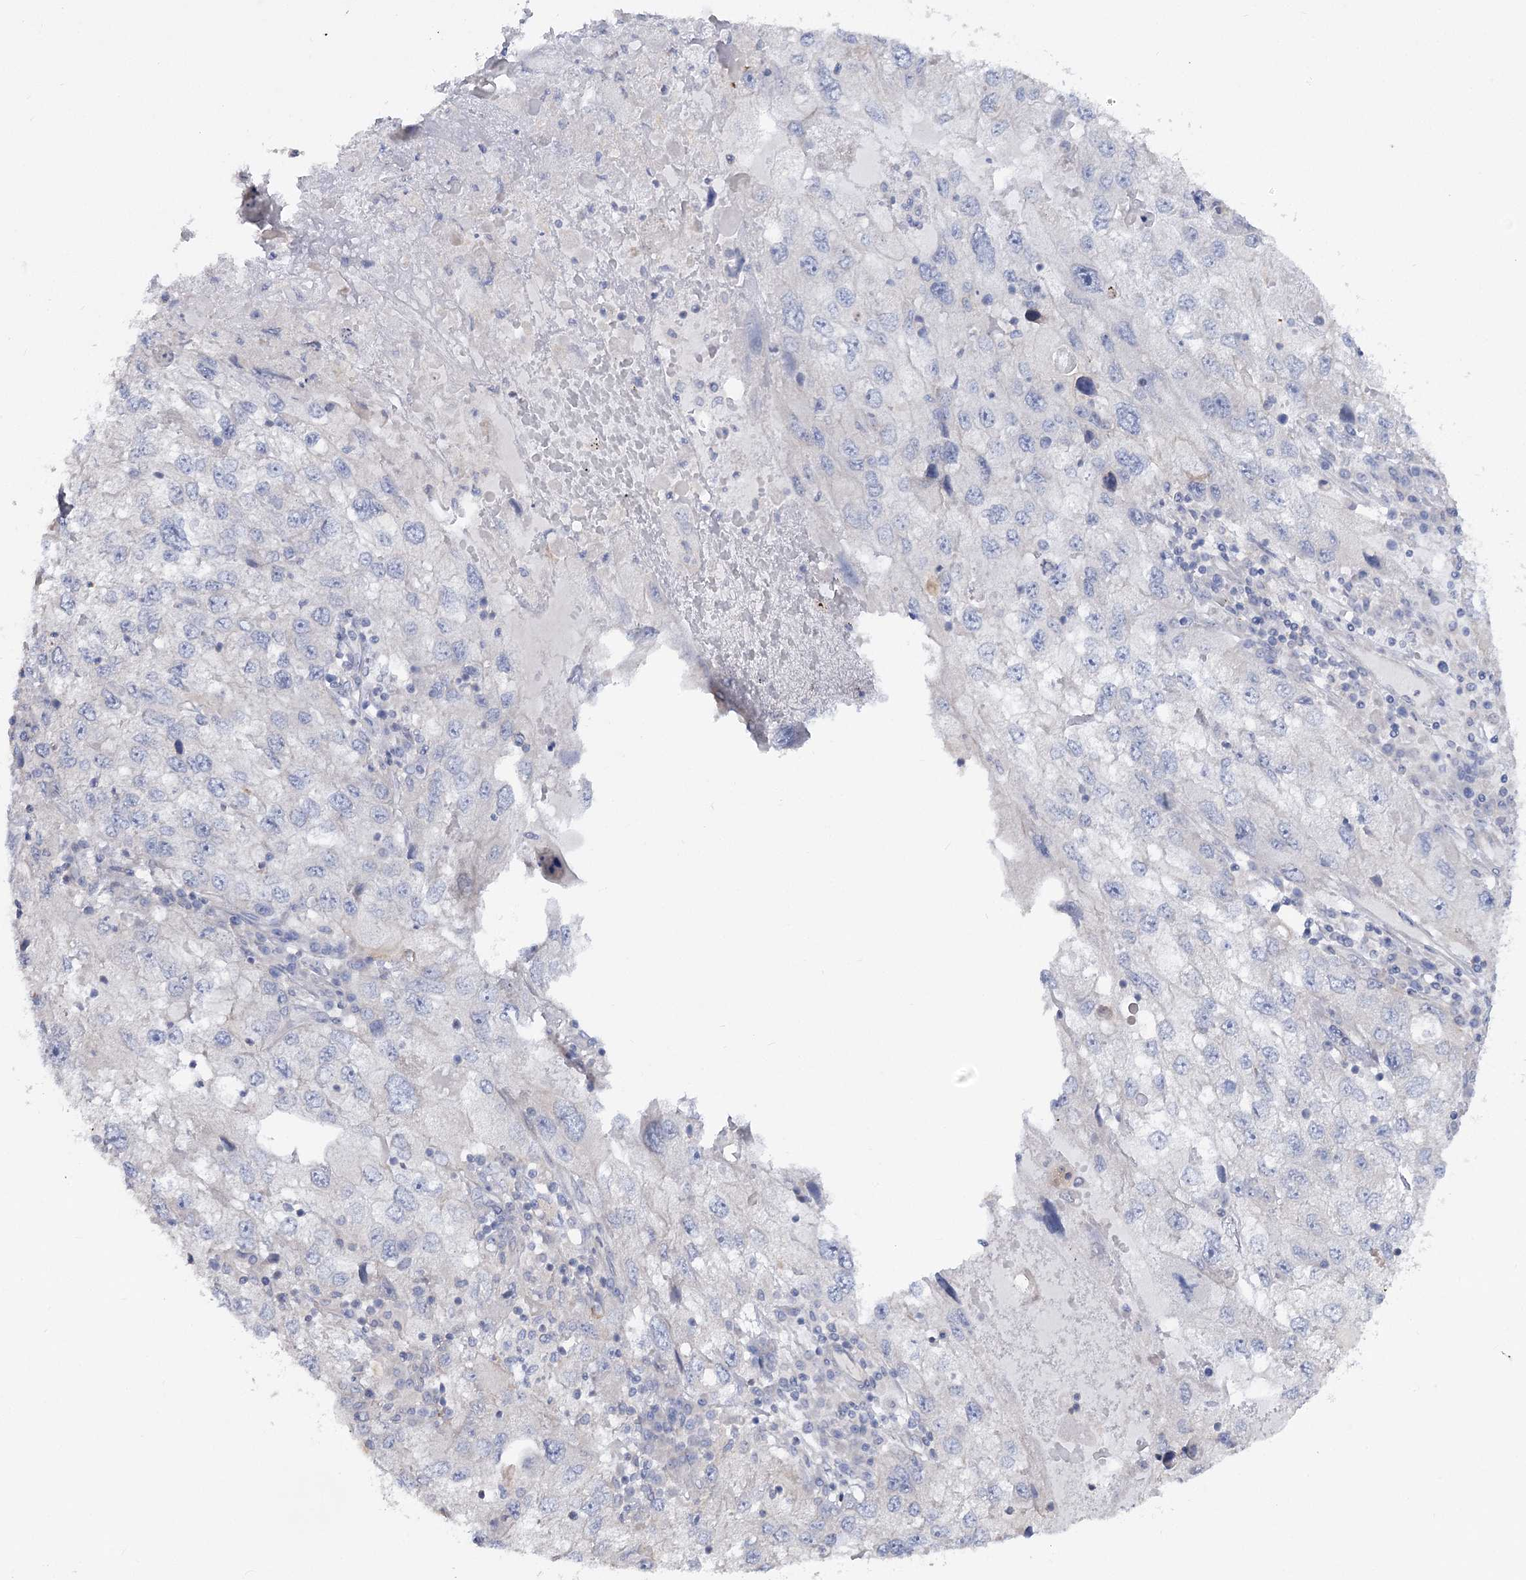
{"staining": {"intensity": "negative", "quantity": "none", "location": "none"}, "tissue": "endometrial cancer", "cell_type": "Tumor cells", "image_type": "cancer", "snomed": [{"axis": "morphology", "description": "Adenocarcinoma, NOS"}, {"axis": "topography", "description": "Endometrium"}], "caption": "Endometrial adenocarcinoma stained for a protein using IHC exhibits no staining tumor cells.", "gene": "SCN11A", "patient": {"sex": "female", "age": 49}}